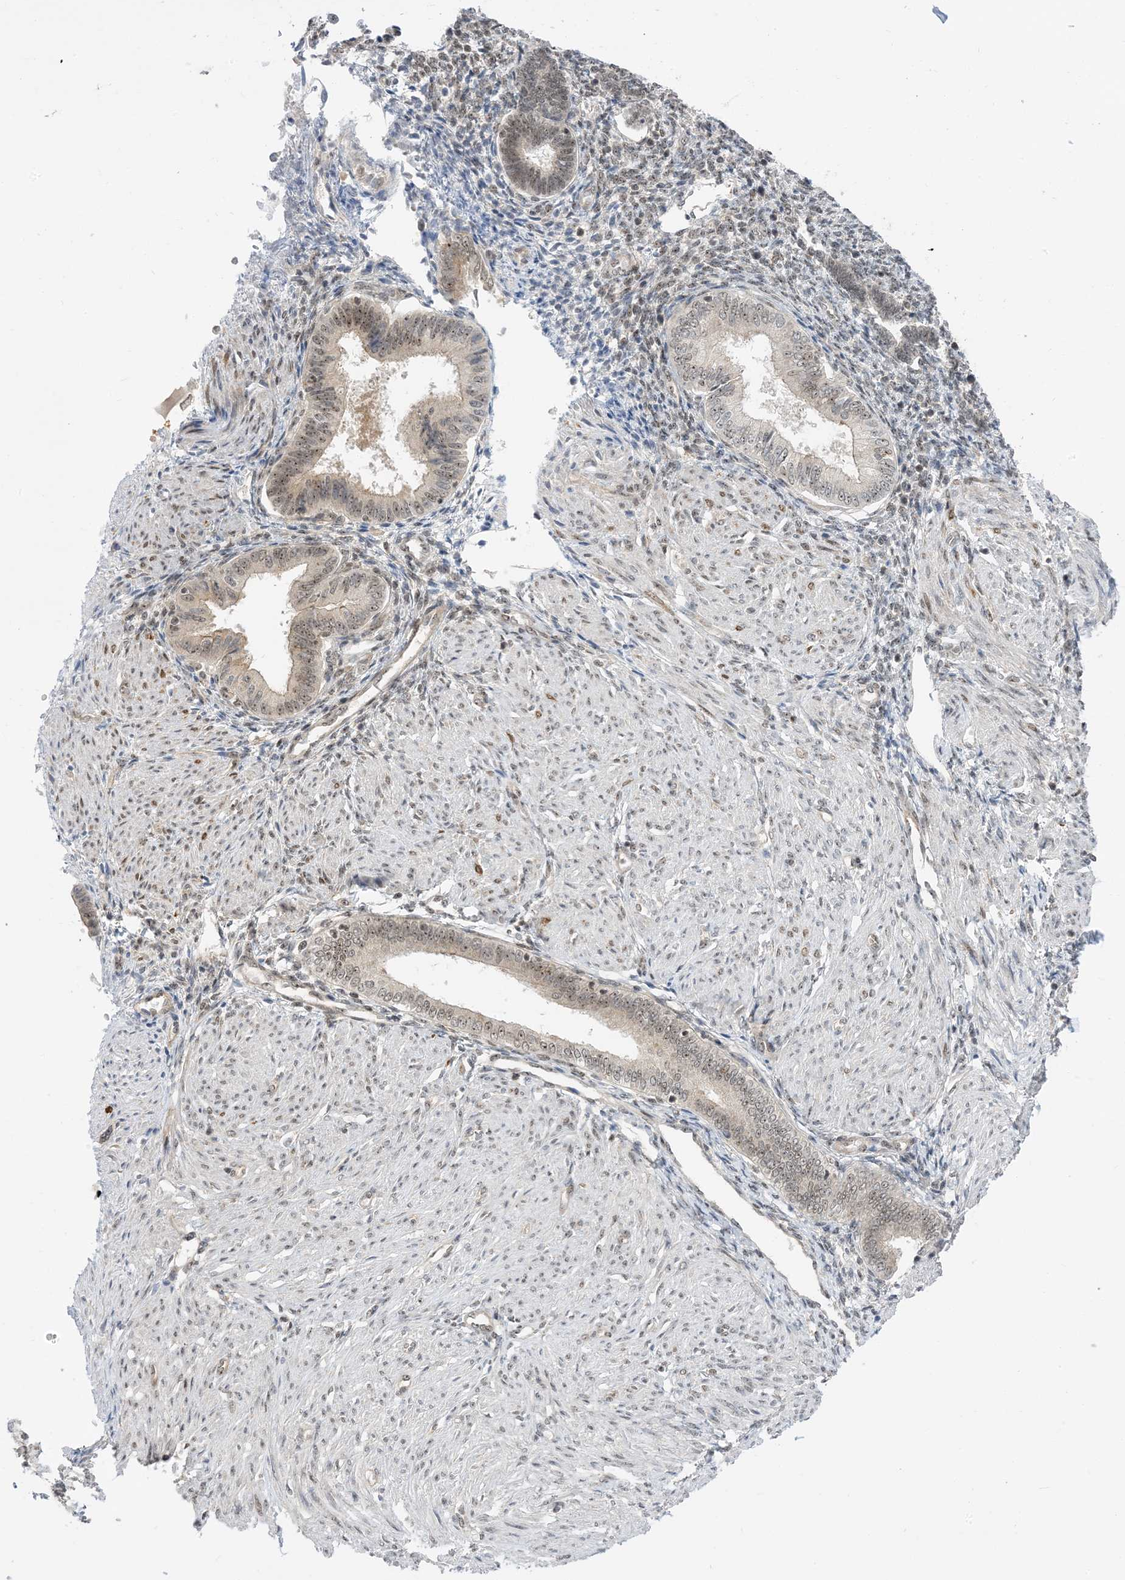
{"staining": {"intensity": "moderate", "quantity": ">75%", "location": "nuclear"}, "tissue": "endometrium", "cell_type": "Cells in endometrial stroma", "image_type": "normal", "snomed": [{"axis": "morphology", "description": "Normal tissue, NOS"}, {"axis": "topography", "description": "Endometrium"}], "caption": "Endometrium was stained to show a protein in brown. There is medium levels of moderate nuclear positivity in approximately >75% of cells in endometrial stroma. The protein of interest is shown in brown color, while the nuclei are stained blue.", "gene": "ZNF740", "patient": {"sex": "female", "age": 53}}